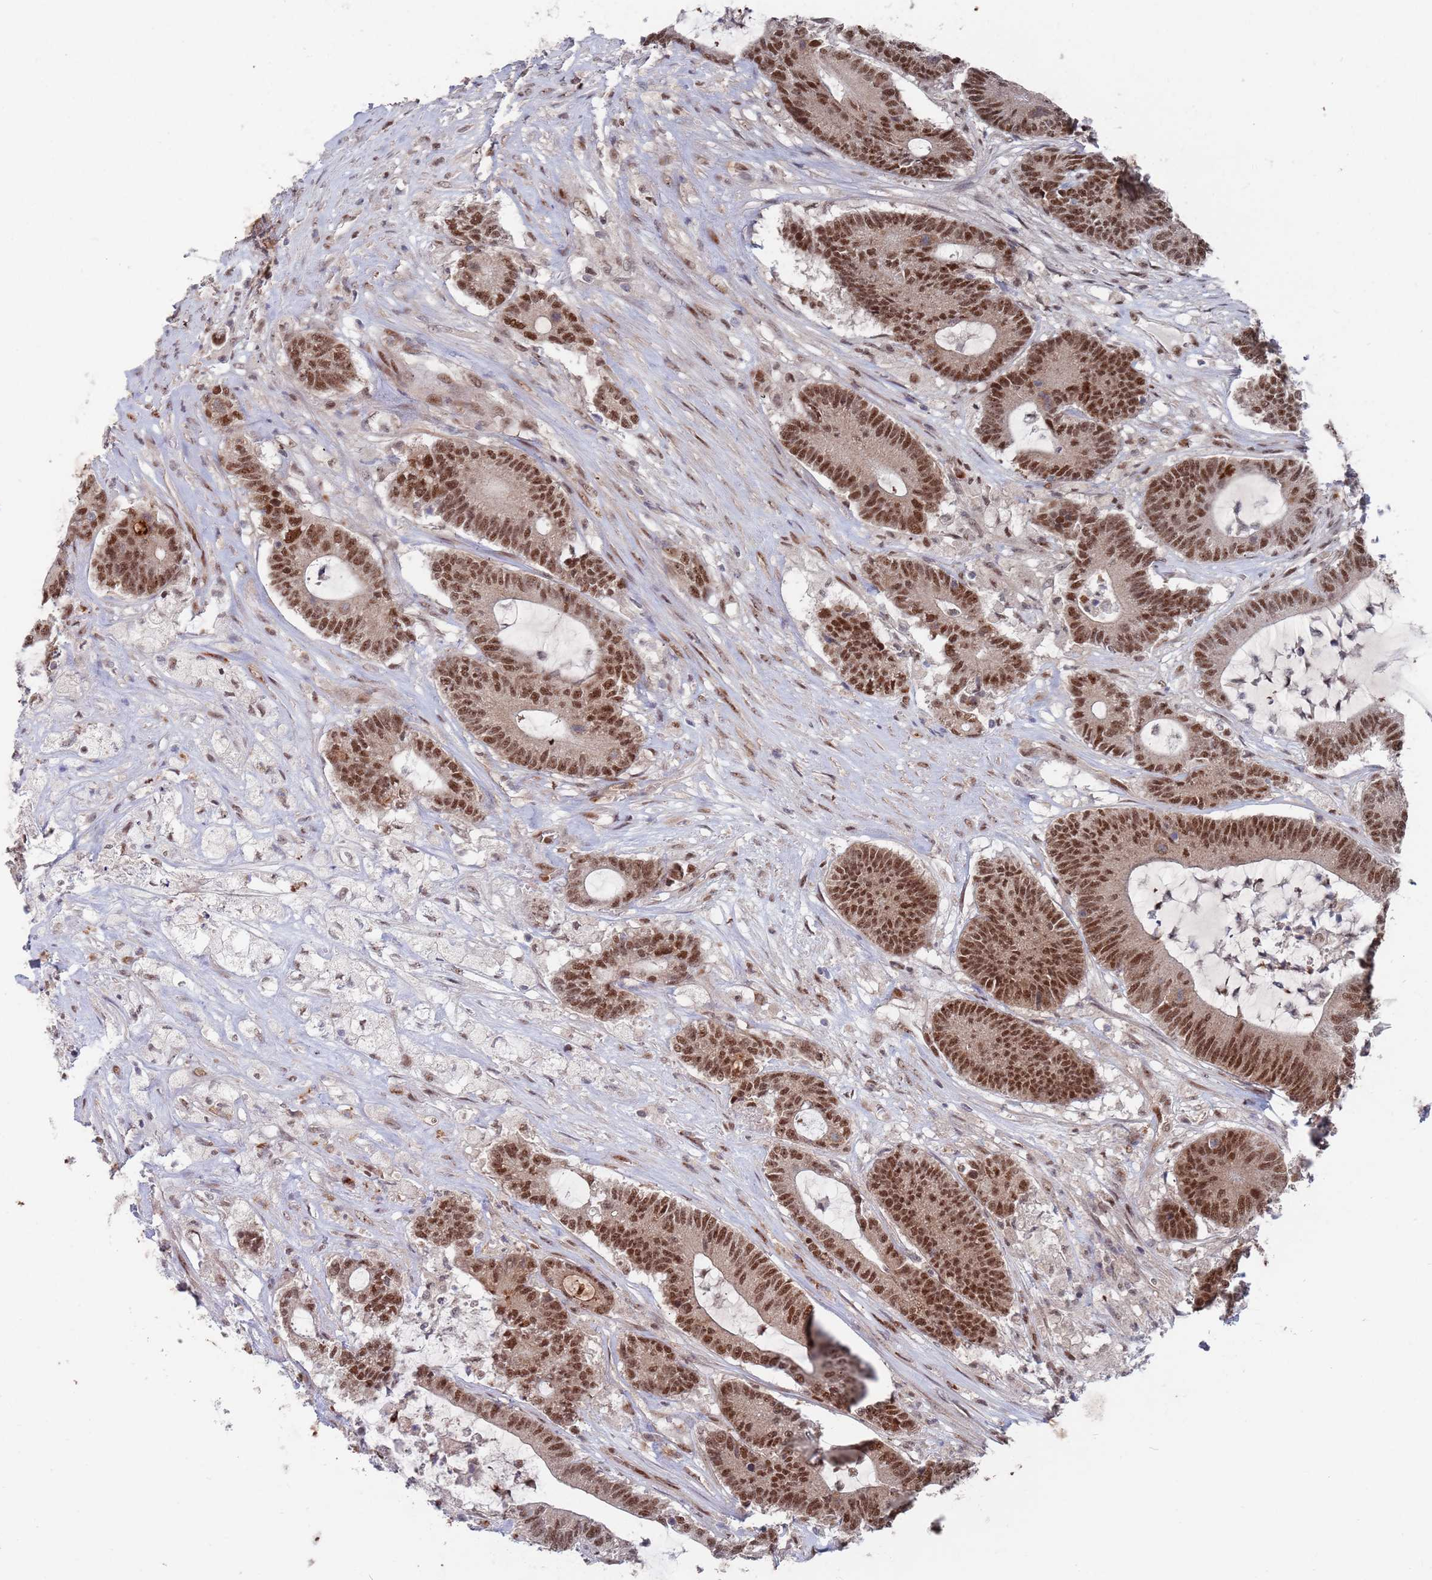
{"staining": {"intensity": "moderate", "quantity": ">75%", "location": "nuclear"}, "tissue": "colorectal cancer", "cell_type": "Tumor cells", "image_type": "cancer", "snomed": [{"axis": "morphology", "description": "Adenocarcinoma, NOS"}, {"axis": "topography", "description": "Colon"}], "caption": "DAB immunohistochemical staining of colorectal cancer (adenocarcinoma) shows moderate nuclear protein positivity in about >75% of tumor cells.", "gene": "RPP25", "patient": {"sex": "female", "age": 84}}